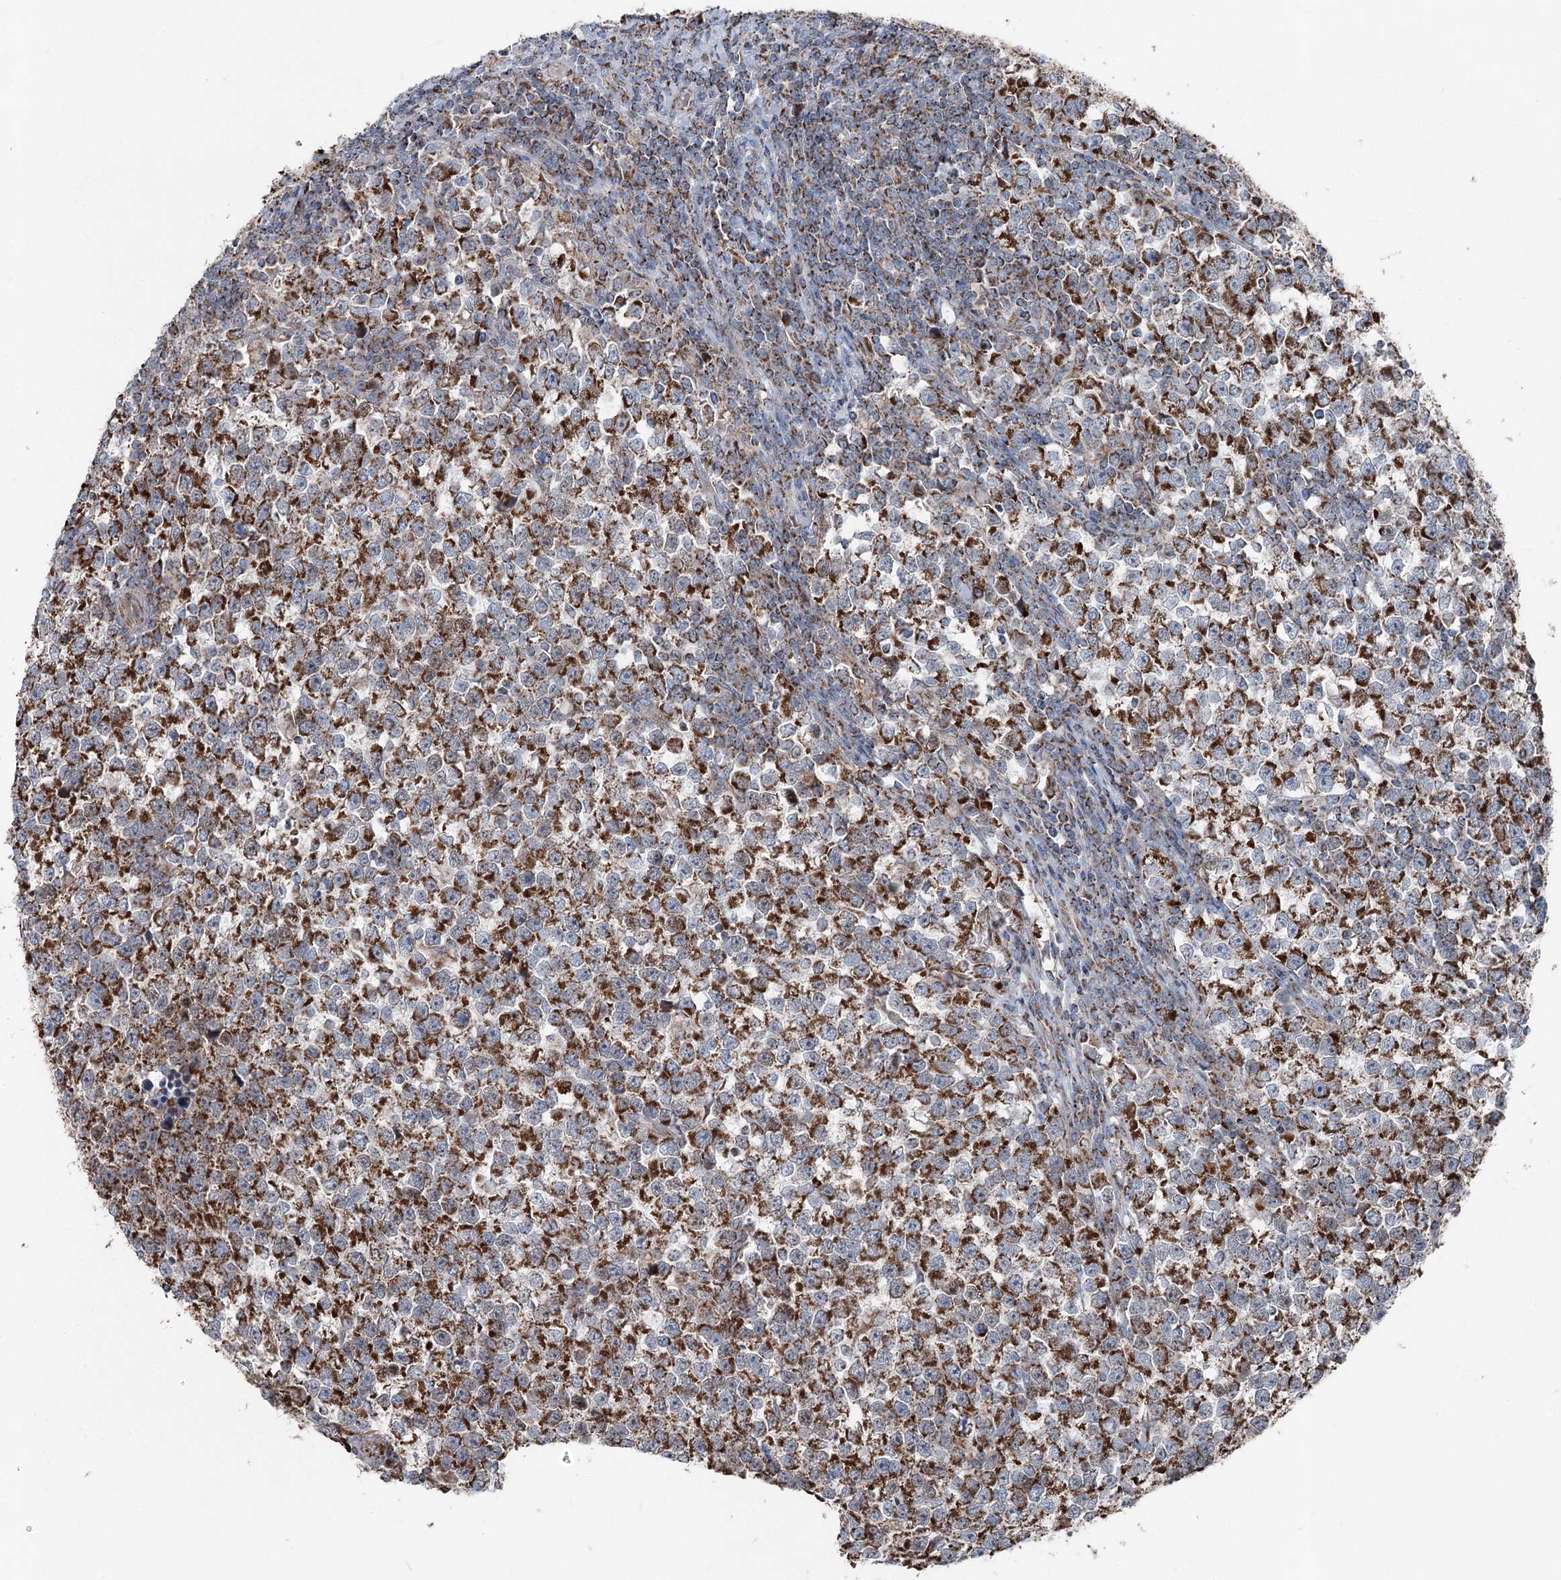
{"staining": {"intensity": "strong", "quantity": ">75%", "location": "cytoplasmic/membranous"}, "tissue": "testis cancer", "cell_type": "Tumor cells", "image_type": "cancer", "snomed": [{"axis": "morphology", "description": "Normal tissue, NOS"}, {"axis": "morphology", "description": "Seminoma, NOS"}, {"axis": "topography", "description": "Testis"}], "caption": "Tumor cells show high levels of strong cytoplasmic/membranous positivity in approximately >75% of cells in testis cancer.", "gene": "UCN3", "patient": {"sex": "male", "age": 43}}